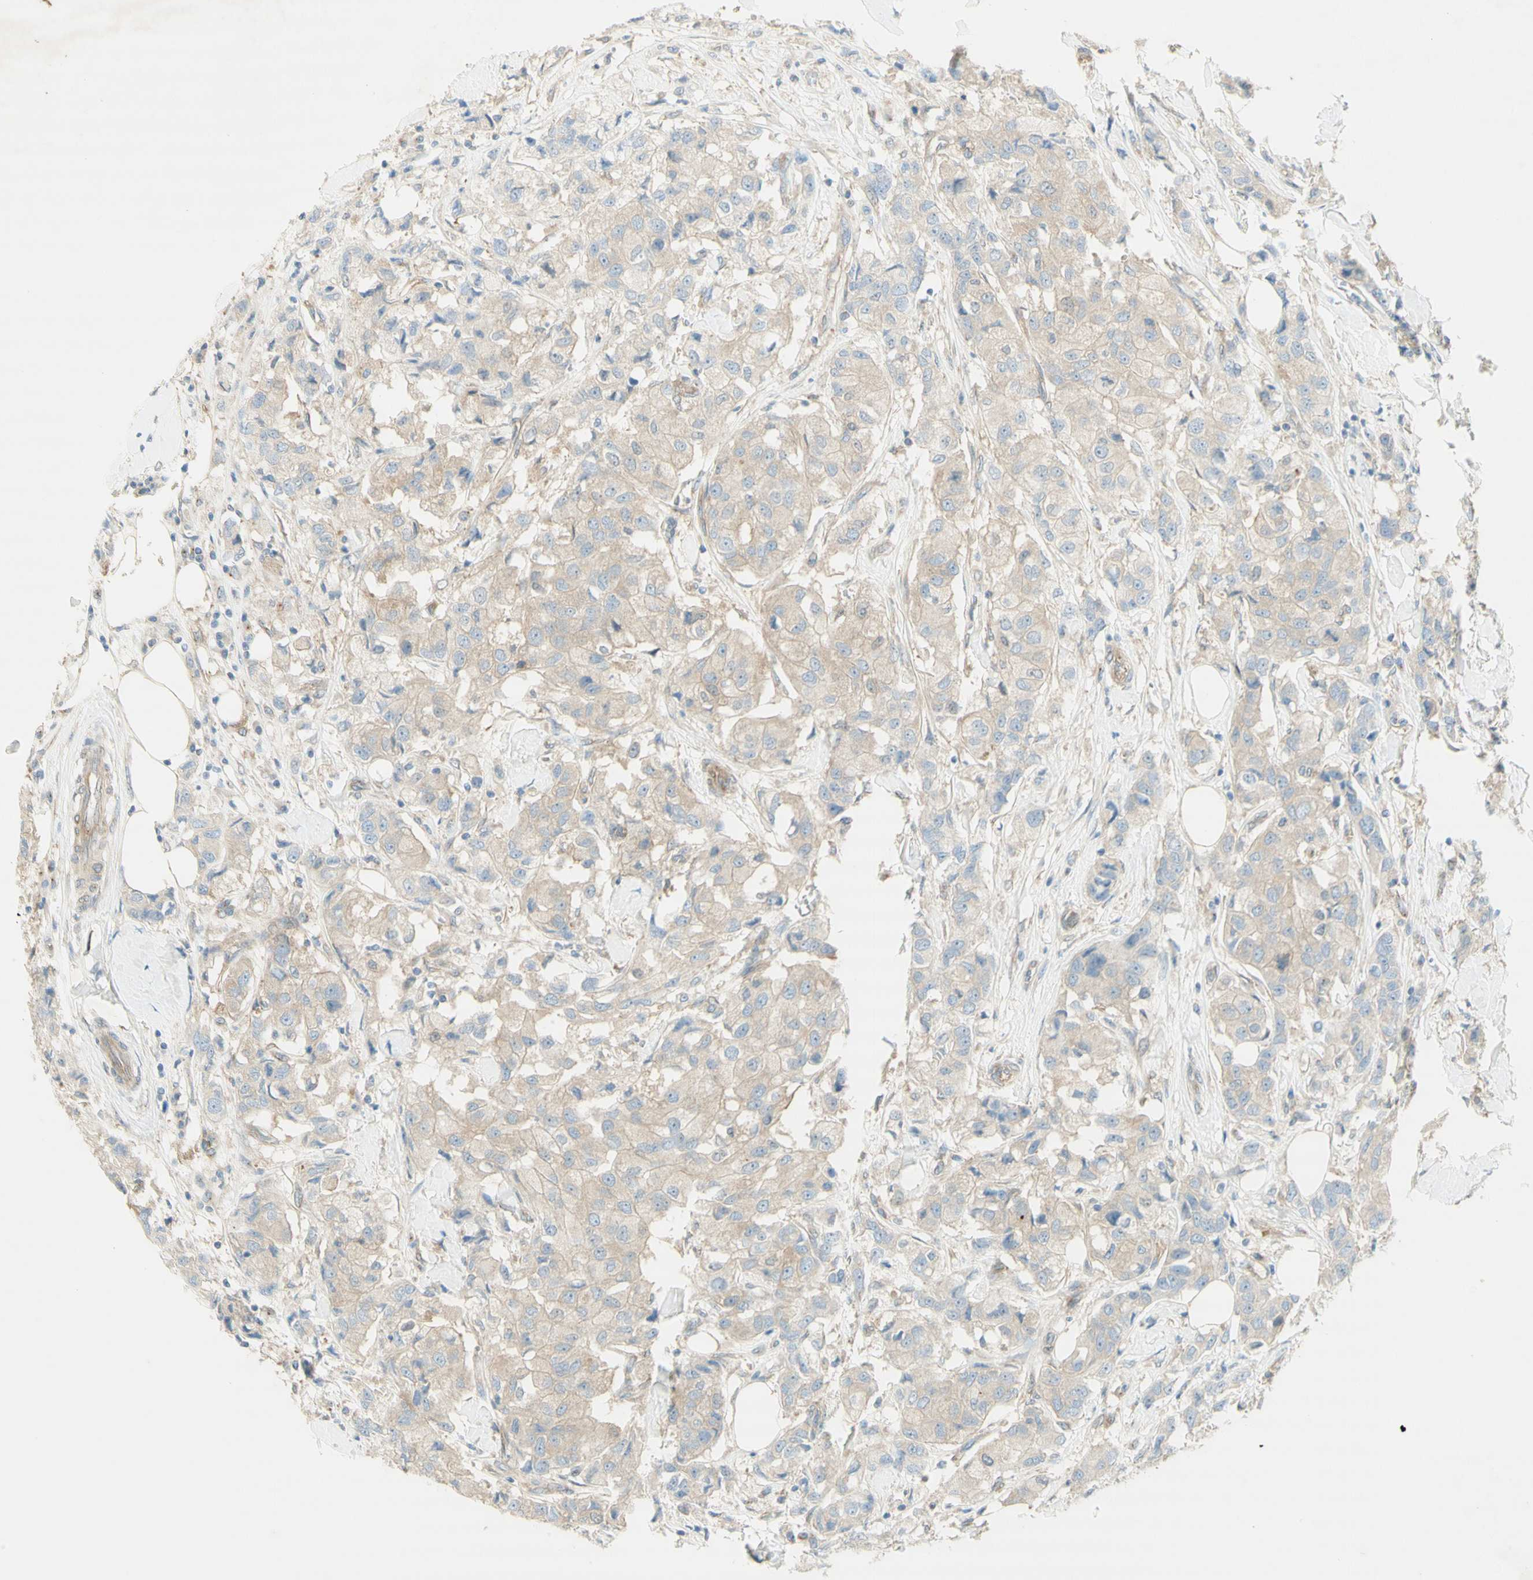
{"staining": {"intensity": "weak", "quantity": "25%-75%", "location": "cytoplasmic/membranous"}, "tissue": "breast cancer", "cell_type": "Tumor cells", "image_type": "cancer", "snomed": [{"axis": "morphology", "description": "Duct carcinoma"}, {"axis": "topography", "description": "Breast"}], "caption": "Brown immunohistochemical staining in breast intraductal carcinoma reveals weak cytoplasmic/membranous expression in approximately 25%-75% of tumor cells.", "gene": "DYNC1H1", "patient": {"sex": "female", "age": 80}}